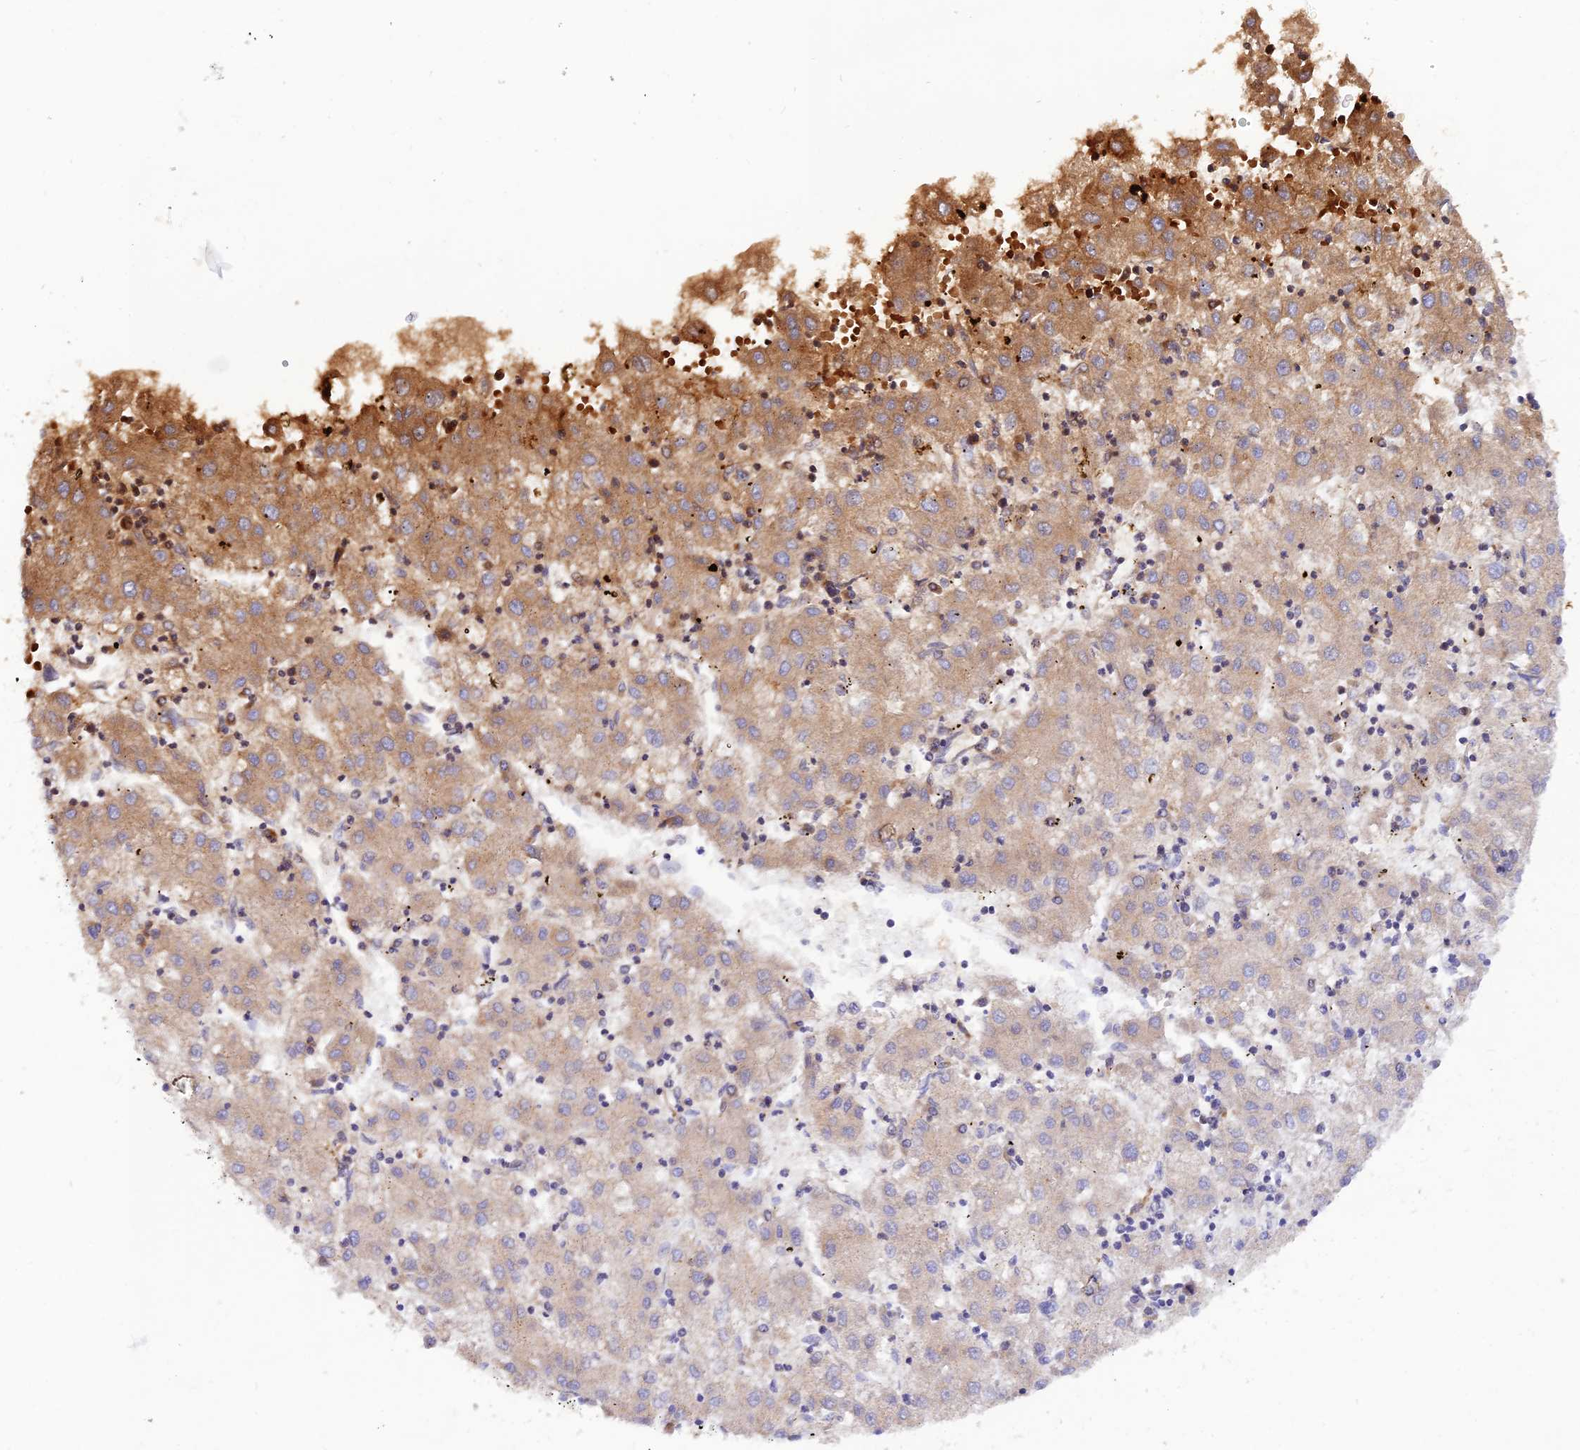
{"staining": {"intensity": "moderate", "quantity": "<25%", "location": "cytoplasmic/membranous"}, "tissue": "liver cancer", "cell_type": "Tumor cells", "image_type": "cancer", "snomed": [{"axis": "morphology", "description": "Carcinoma, Hepatocellular, NOS"}, {"axis": "topography", "description": "Liver"}], "caption": "Liver hepatocellular carcinoma tissue displays moderate cytoplasmic/membranous expression in approximately <25% of tumor cells", "gene": "WDFY4", "patient": {"sex": "male", "age": 72}}